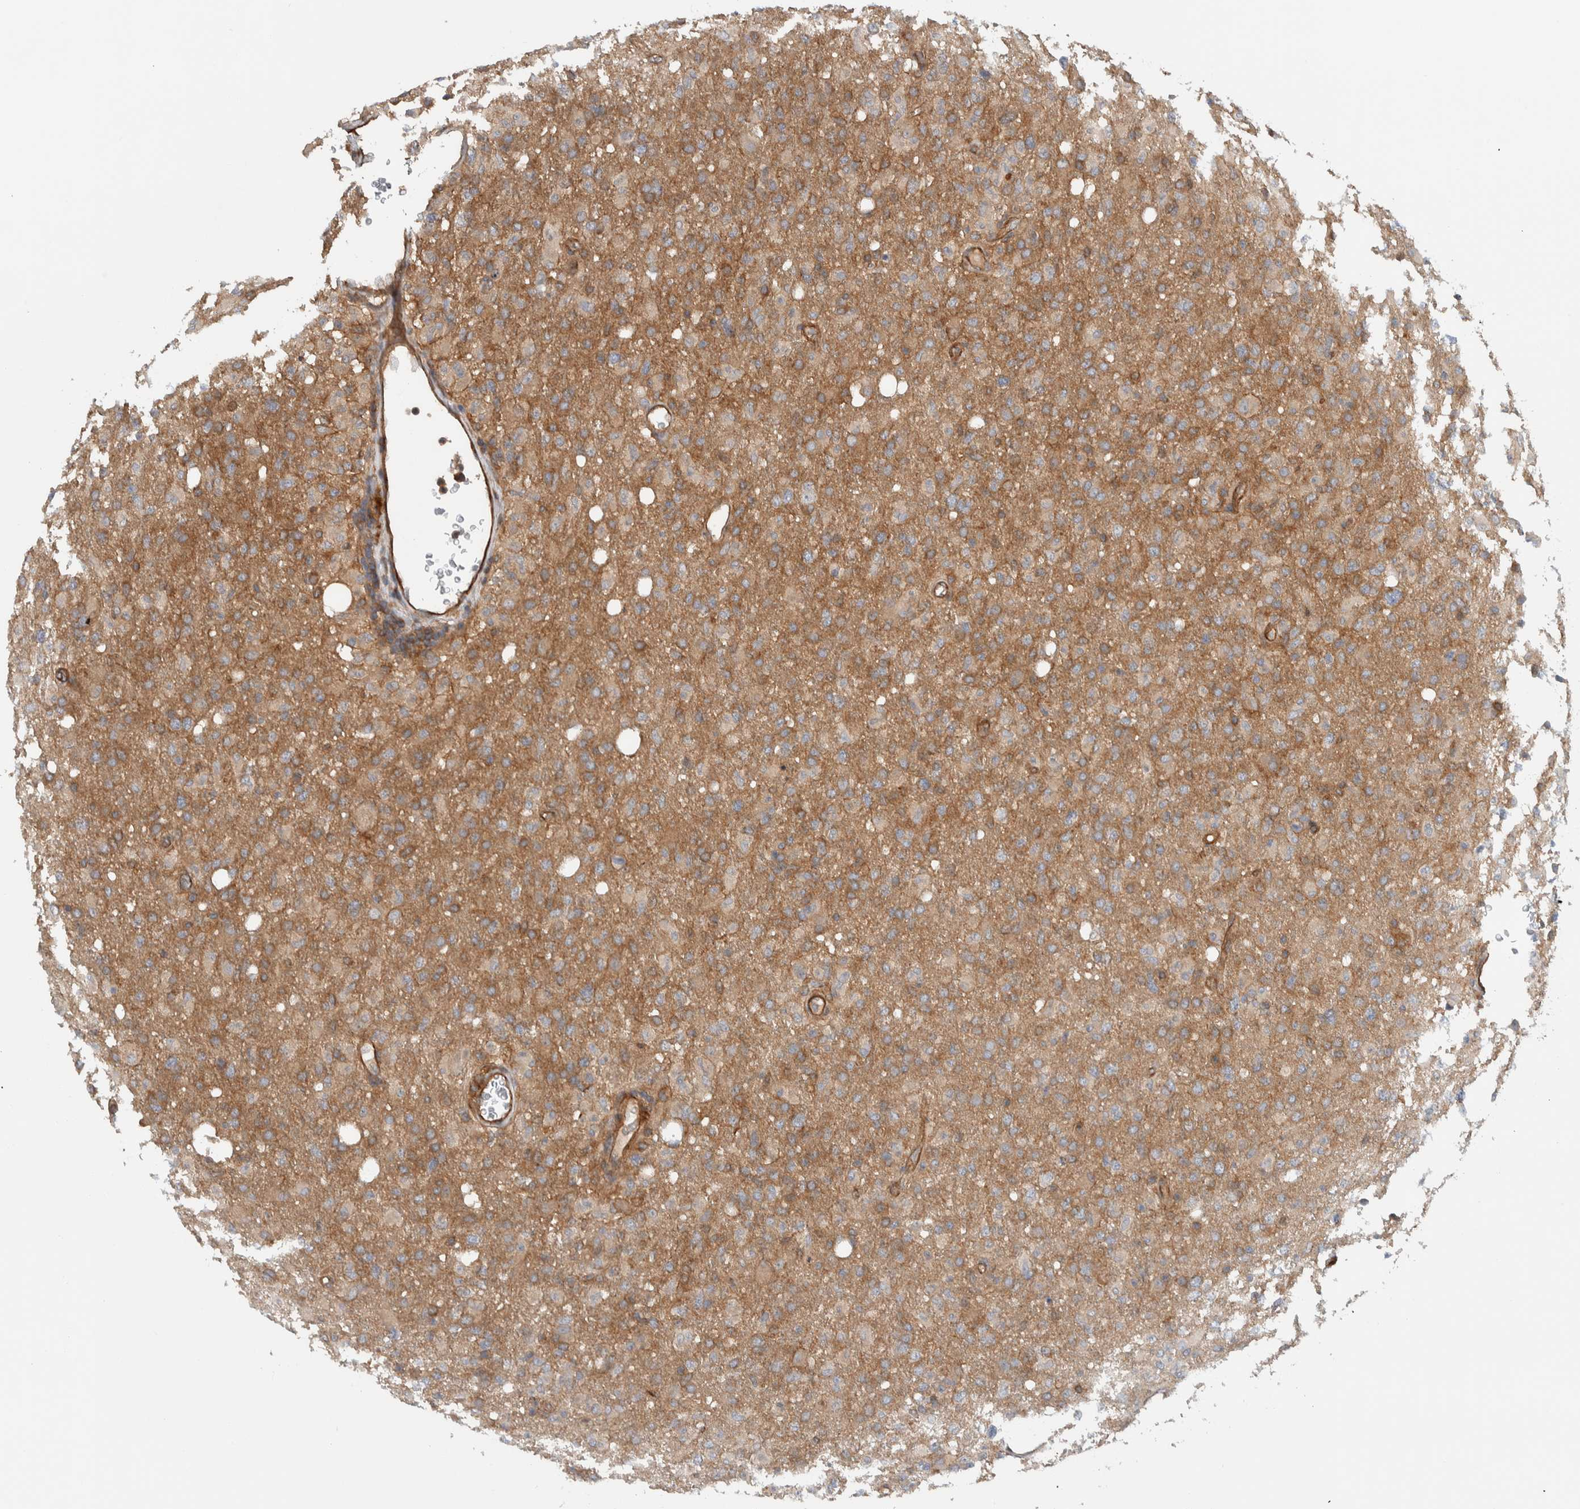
{"staining": {"intensity": "moderate", "quantity": ">75%", "location": "cytoplasmic/membranous"}, "tissue": "glioma", "cell_type": "Tumor cells", "image_type": "cancer", "snomed": [{"axis": "morphology", "description": "Glioma, malignant, High grade"}, {"axis": "topography", "description": "Brain"}], "caption": "Human glioma stained with a protein marker exhibits moderate staining in tumor cells.", "gene": "MPRIP", "patient": {"sex": "female", "age": 57}}